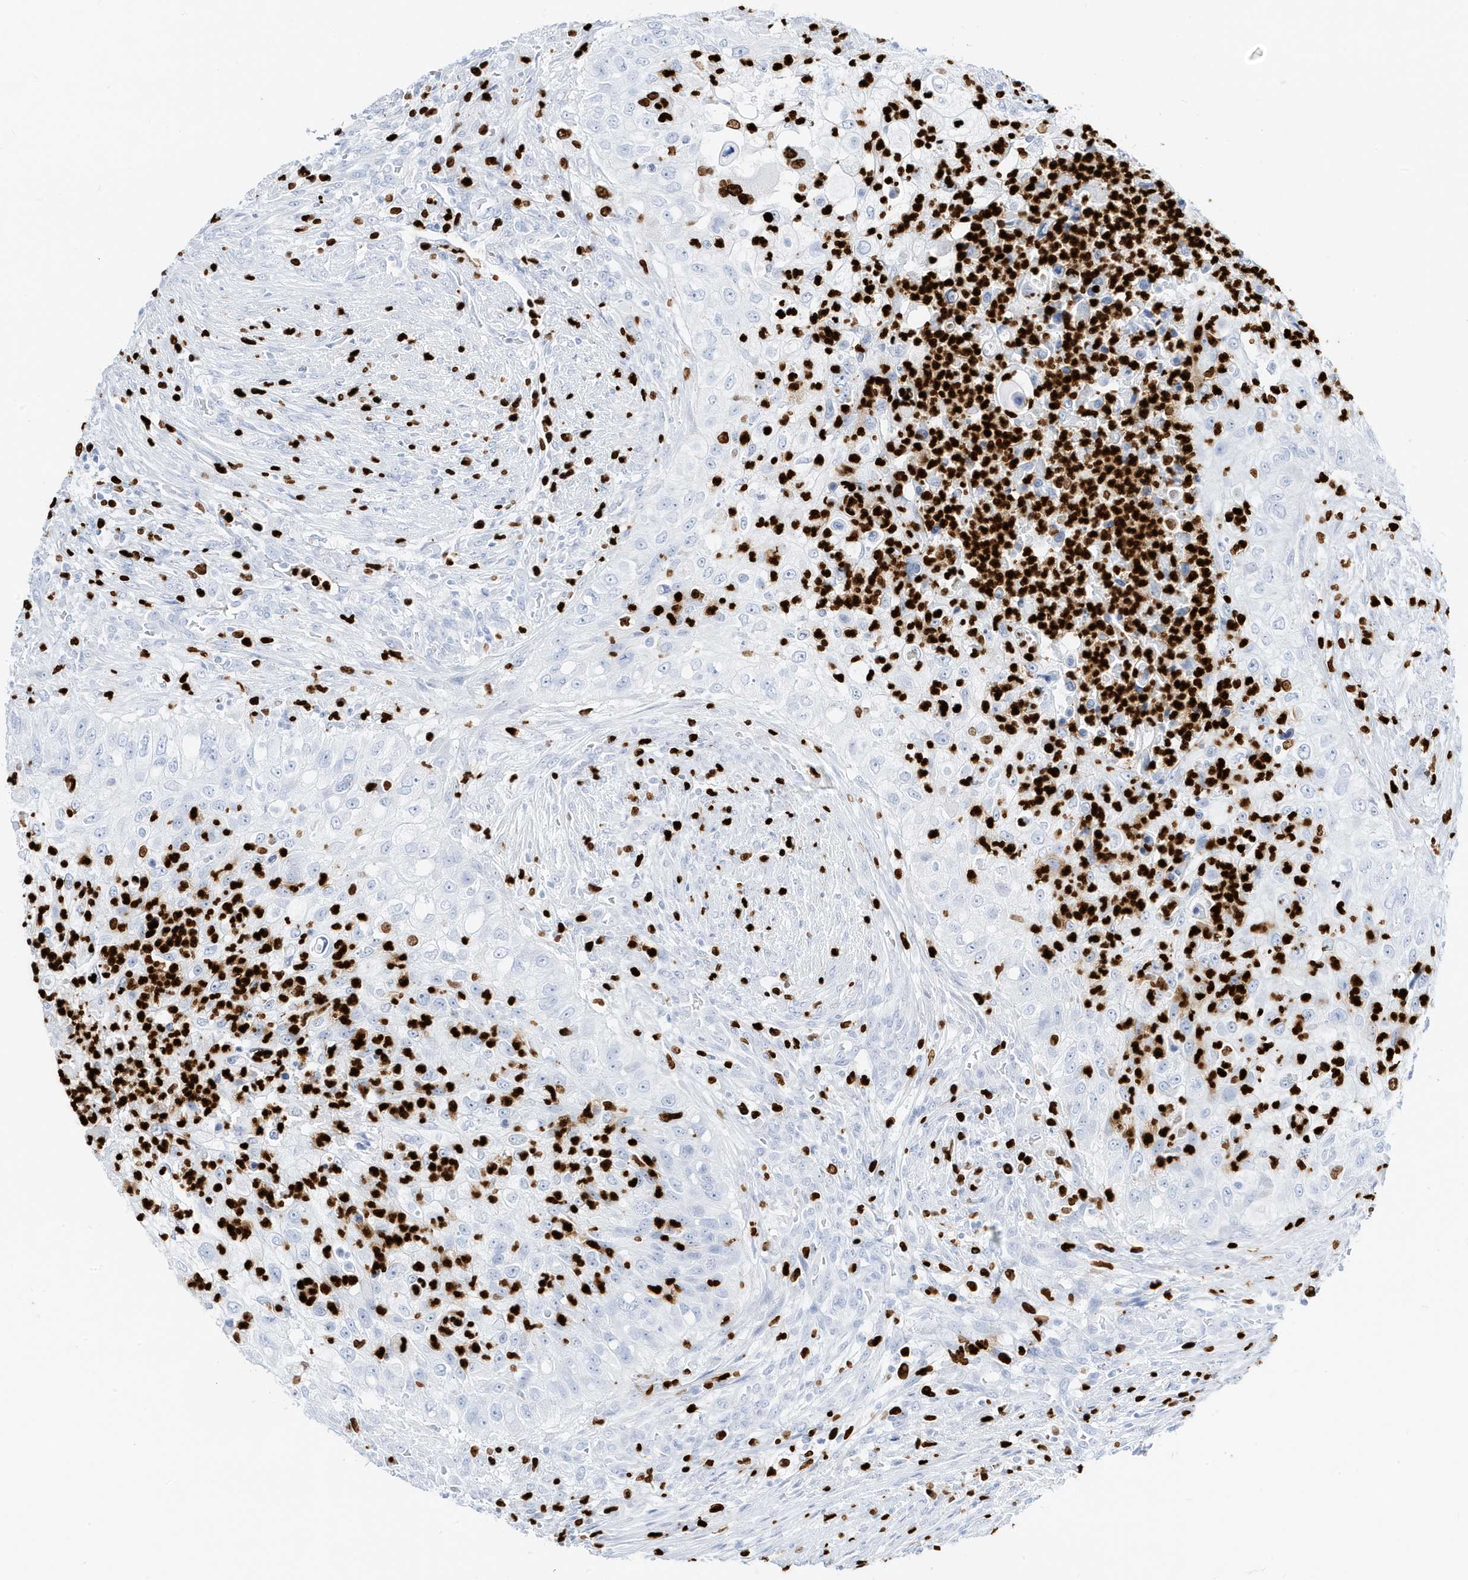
{"staining": {"intensity": "negative", "quantity": "none", "location": "none"}, "tissue": "urothelial cancer", "cell_type": "Tumor cells", "image_type": "cancer", "snomed": [{"axis": "morphology", "description": "Urothelial carcinoma, High grade"}, {"axis": "topography", "description": "Urinary bladder"}], "caption": "Protein analysis of urothelial cancer reveals no significant staining in tumor cells.", "gene": "MNDA", "patient": {"sex": "female", "age": 60}}